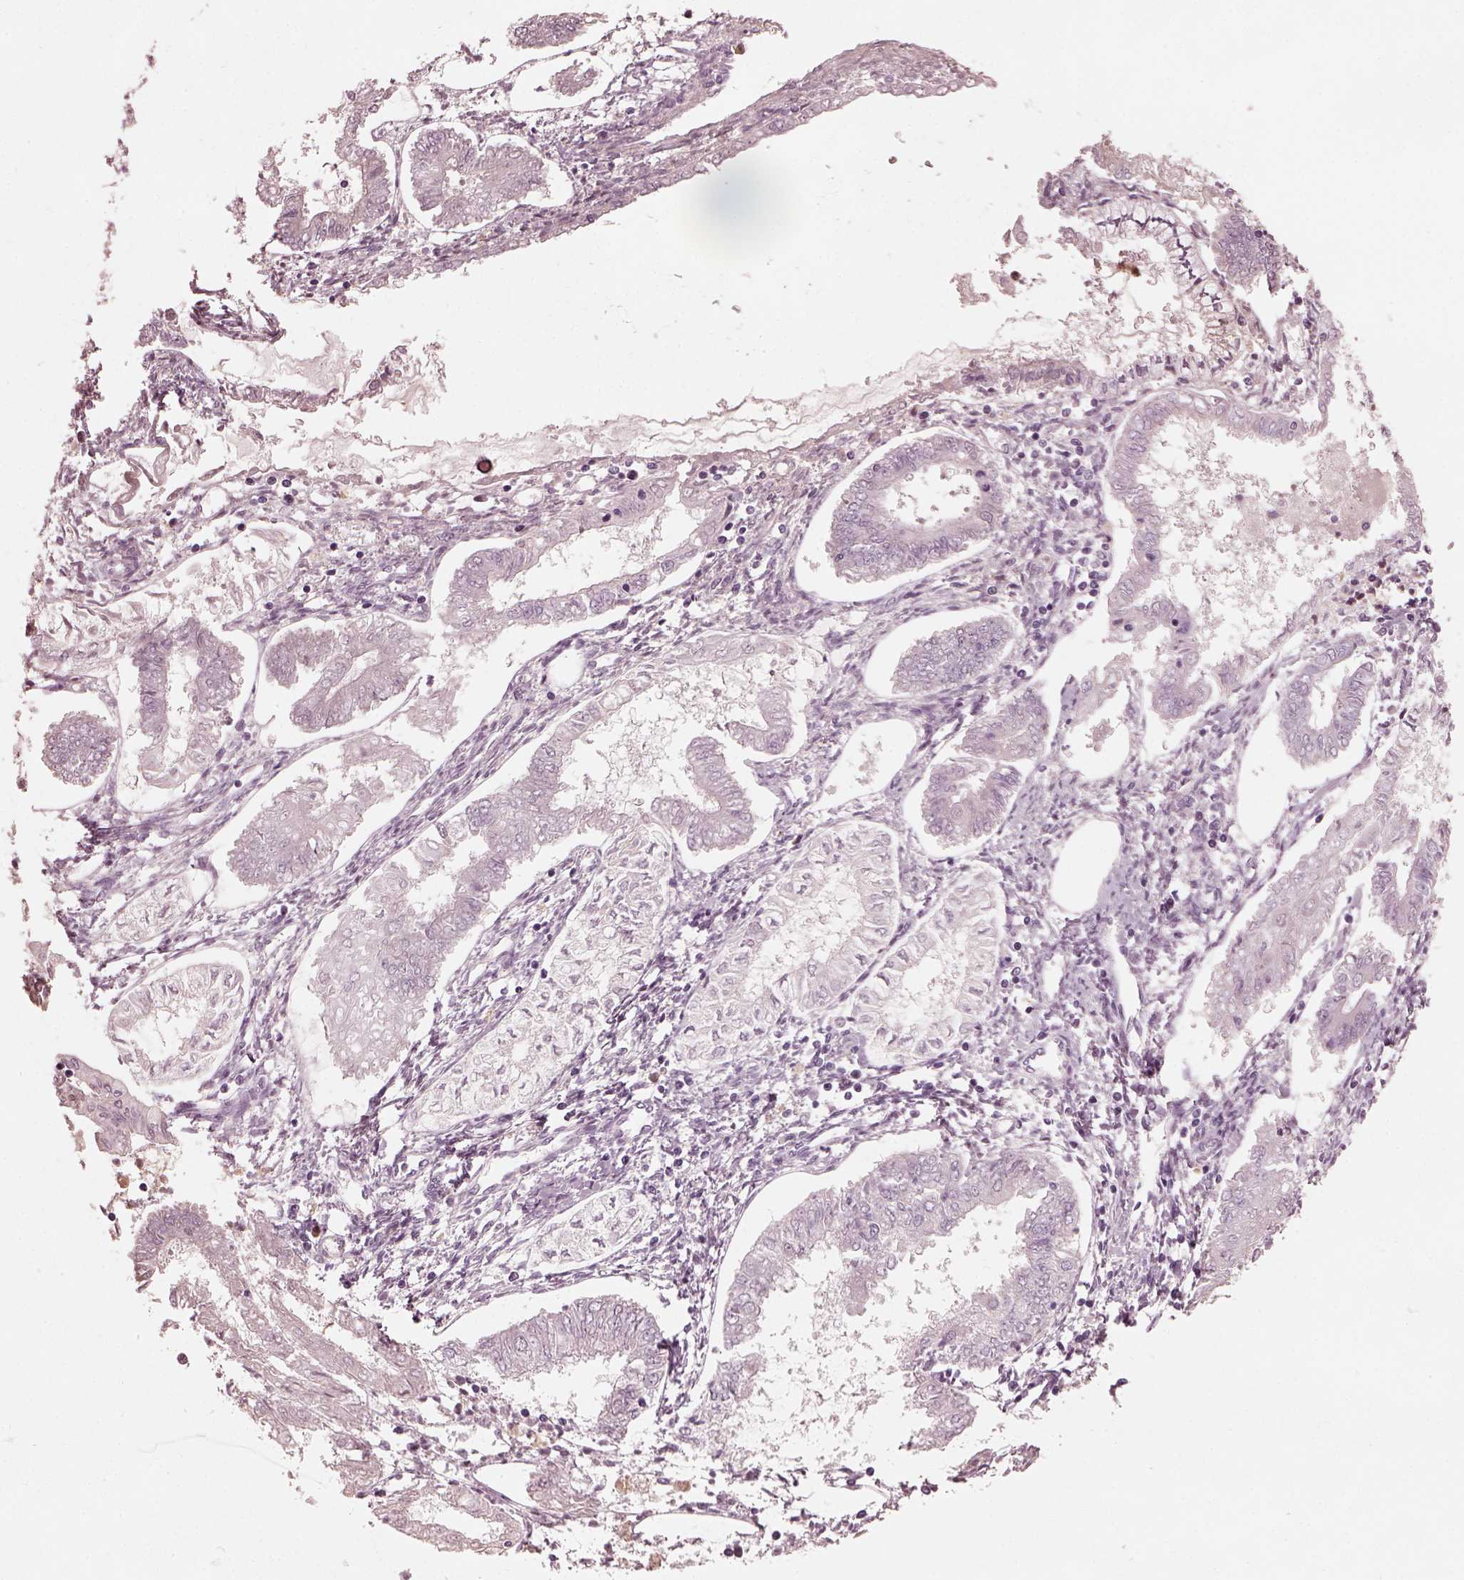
{"staining": {"intensity": "negative", "quantity": "none", "location": "none"}, "tissue": "endometrial cancer", "cell_type": "Tumor cells", "image_type": "cancer", "snomed": [{"axis": "morphology", "description": "Adenocarcinoma, NOS"}, {"axis": "topography", "description": "Endometrium"}], "caption": "There is no significant staining in tumor cells of adenocarcinoma (endometrial).", "gene": "OPTC", "patient": {"sex": "female", "age": 68}}